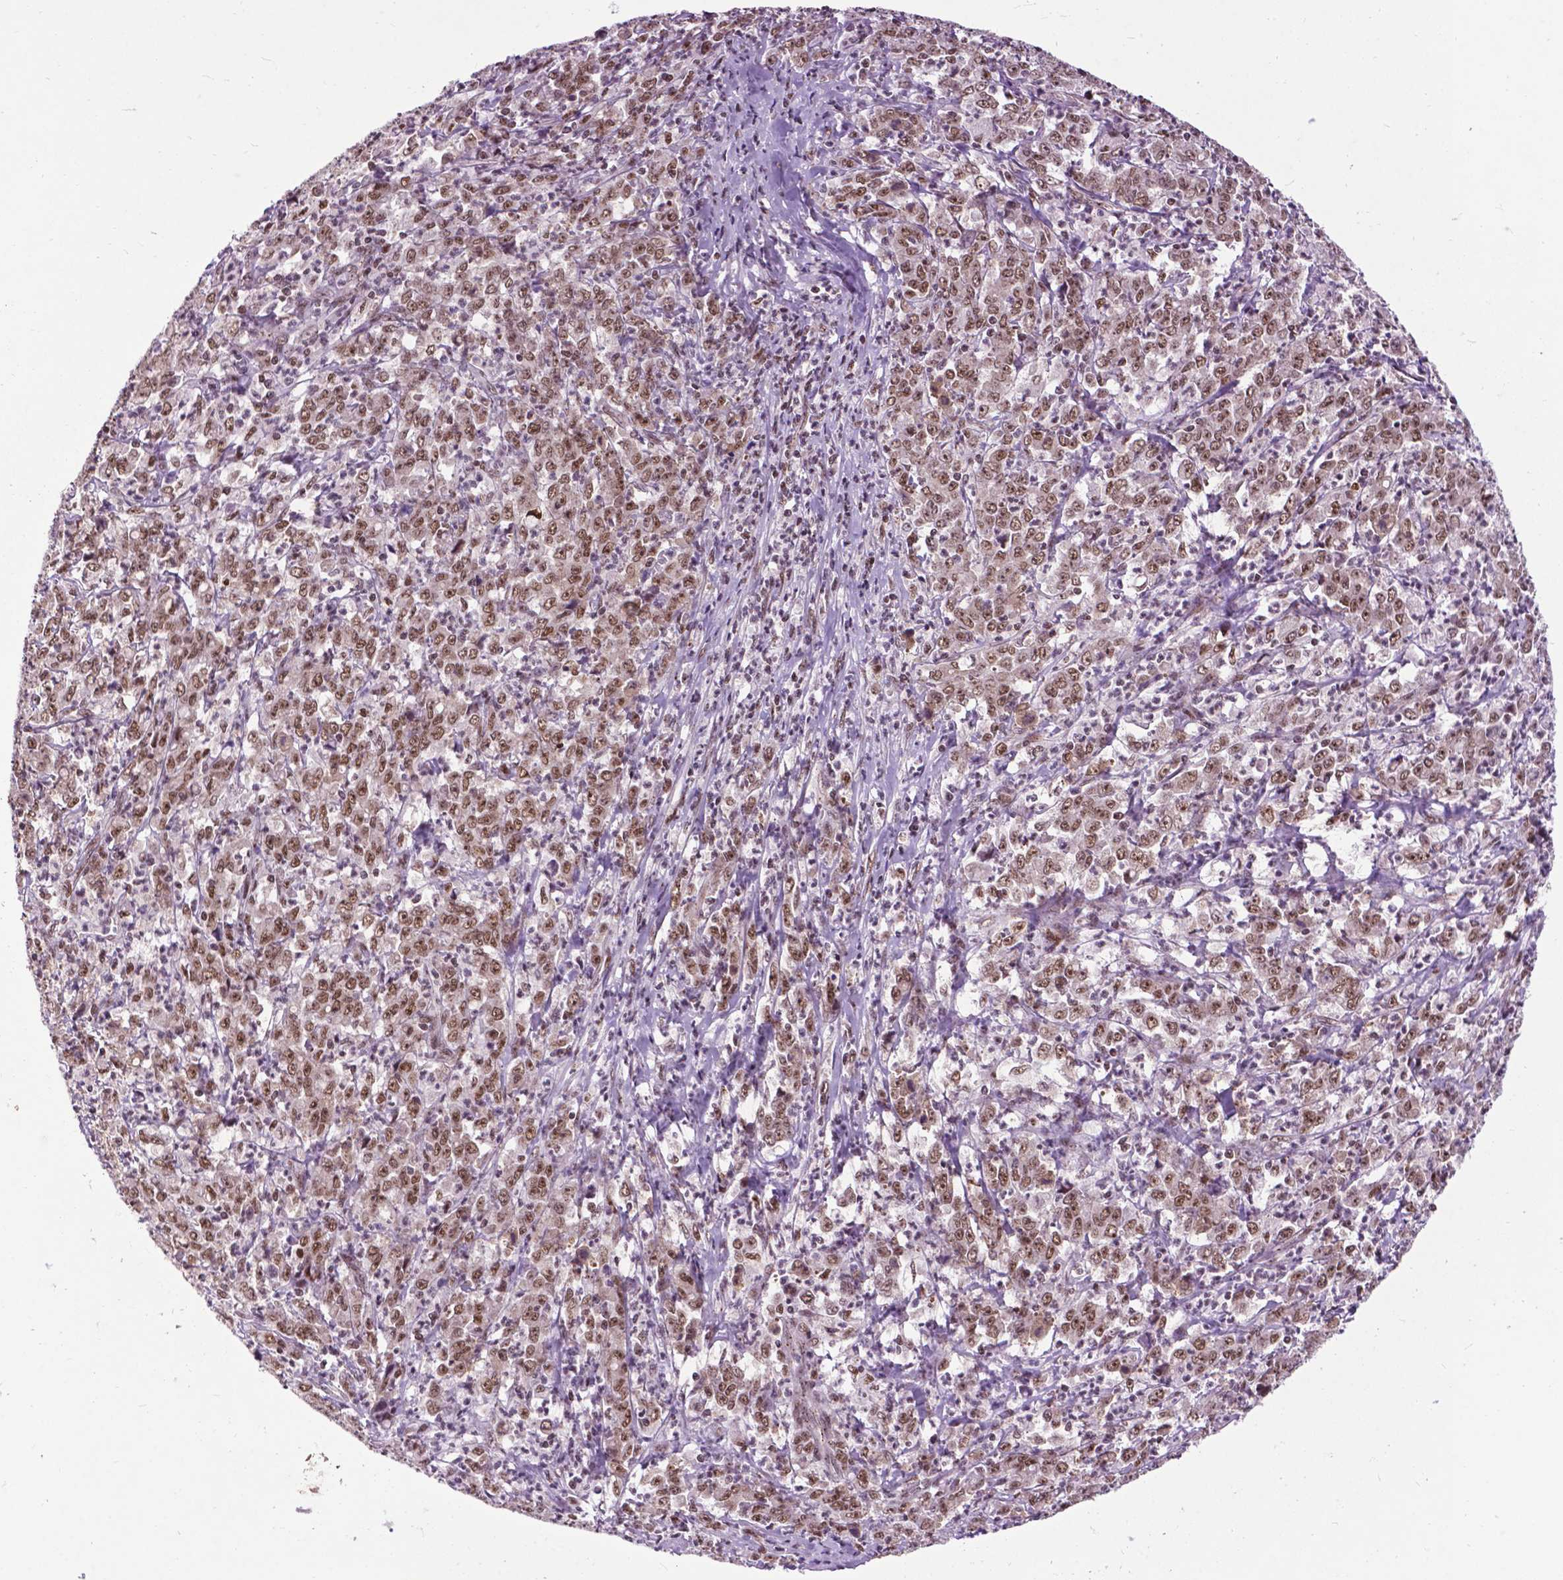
{"staining": {"intensity": "moderate", "quantity": ">75%", "location": "nuclear"}, "tissue": "stomach cancer", "cell_type": "Tumor cells", "image_type": "cancer", "snomed": [{"axis": "morphology", "description": "Adenocarcinoma, NOS"}, {"axis": "topography", "description": "Stomach, lower"}], "caption": "DAB (3,3'-diaminobenzidine) immunohistochemical staining of stomach cancer (adenocarcinoma) shows moderate nuclear protein expression in approximately >75% of tumor cells.", "gene": "EAF1", "patient": {"sex": "female", "age": 71}}